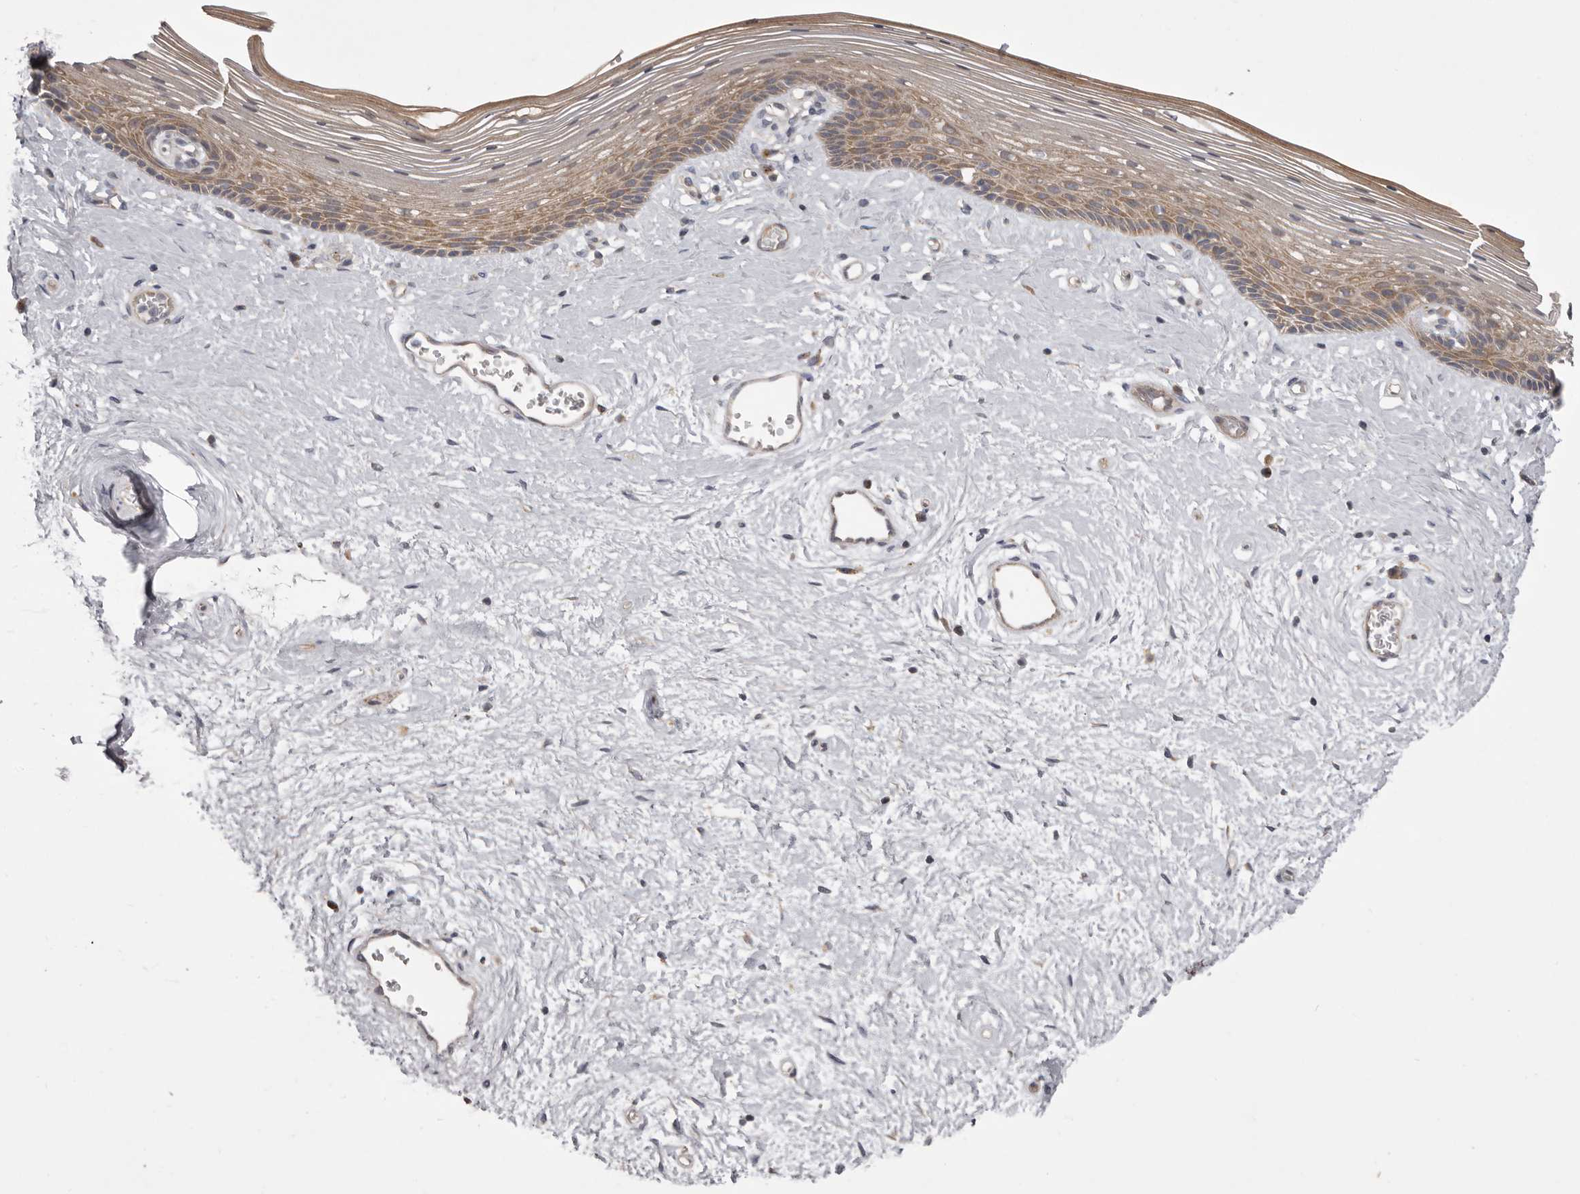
{"staining": {"intensity": "moderate", "quantity": ">75%", "location": "cytoplasmic/membranous"}, "tissue": "vagina", "cell_type": "Squamous epithelial cells", "image_type": "normal", "snomed": [{"axis": "morphology", "description": "Normal tissue, NOS"}, {"axis": "topography", "description": "Vagina"}], "caption": "Immunohistochemistry (IHC) (DAB (3,3'-diaminobenzidine)) staining of benign human vagina exhibits moderate cytoplasmic/membranous protein expression in about >75% of squamous epithelial cells.", "gene": "WDR47", "patient": {"sex": "female", "age": 46}}